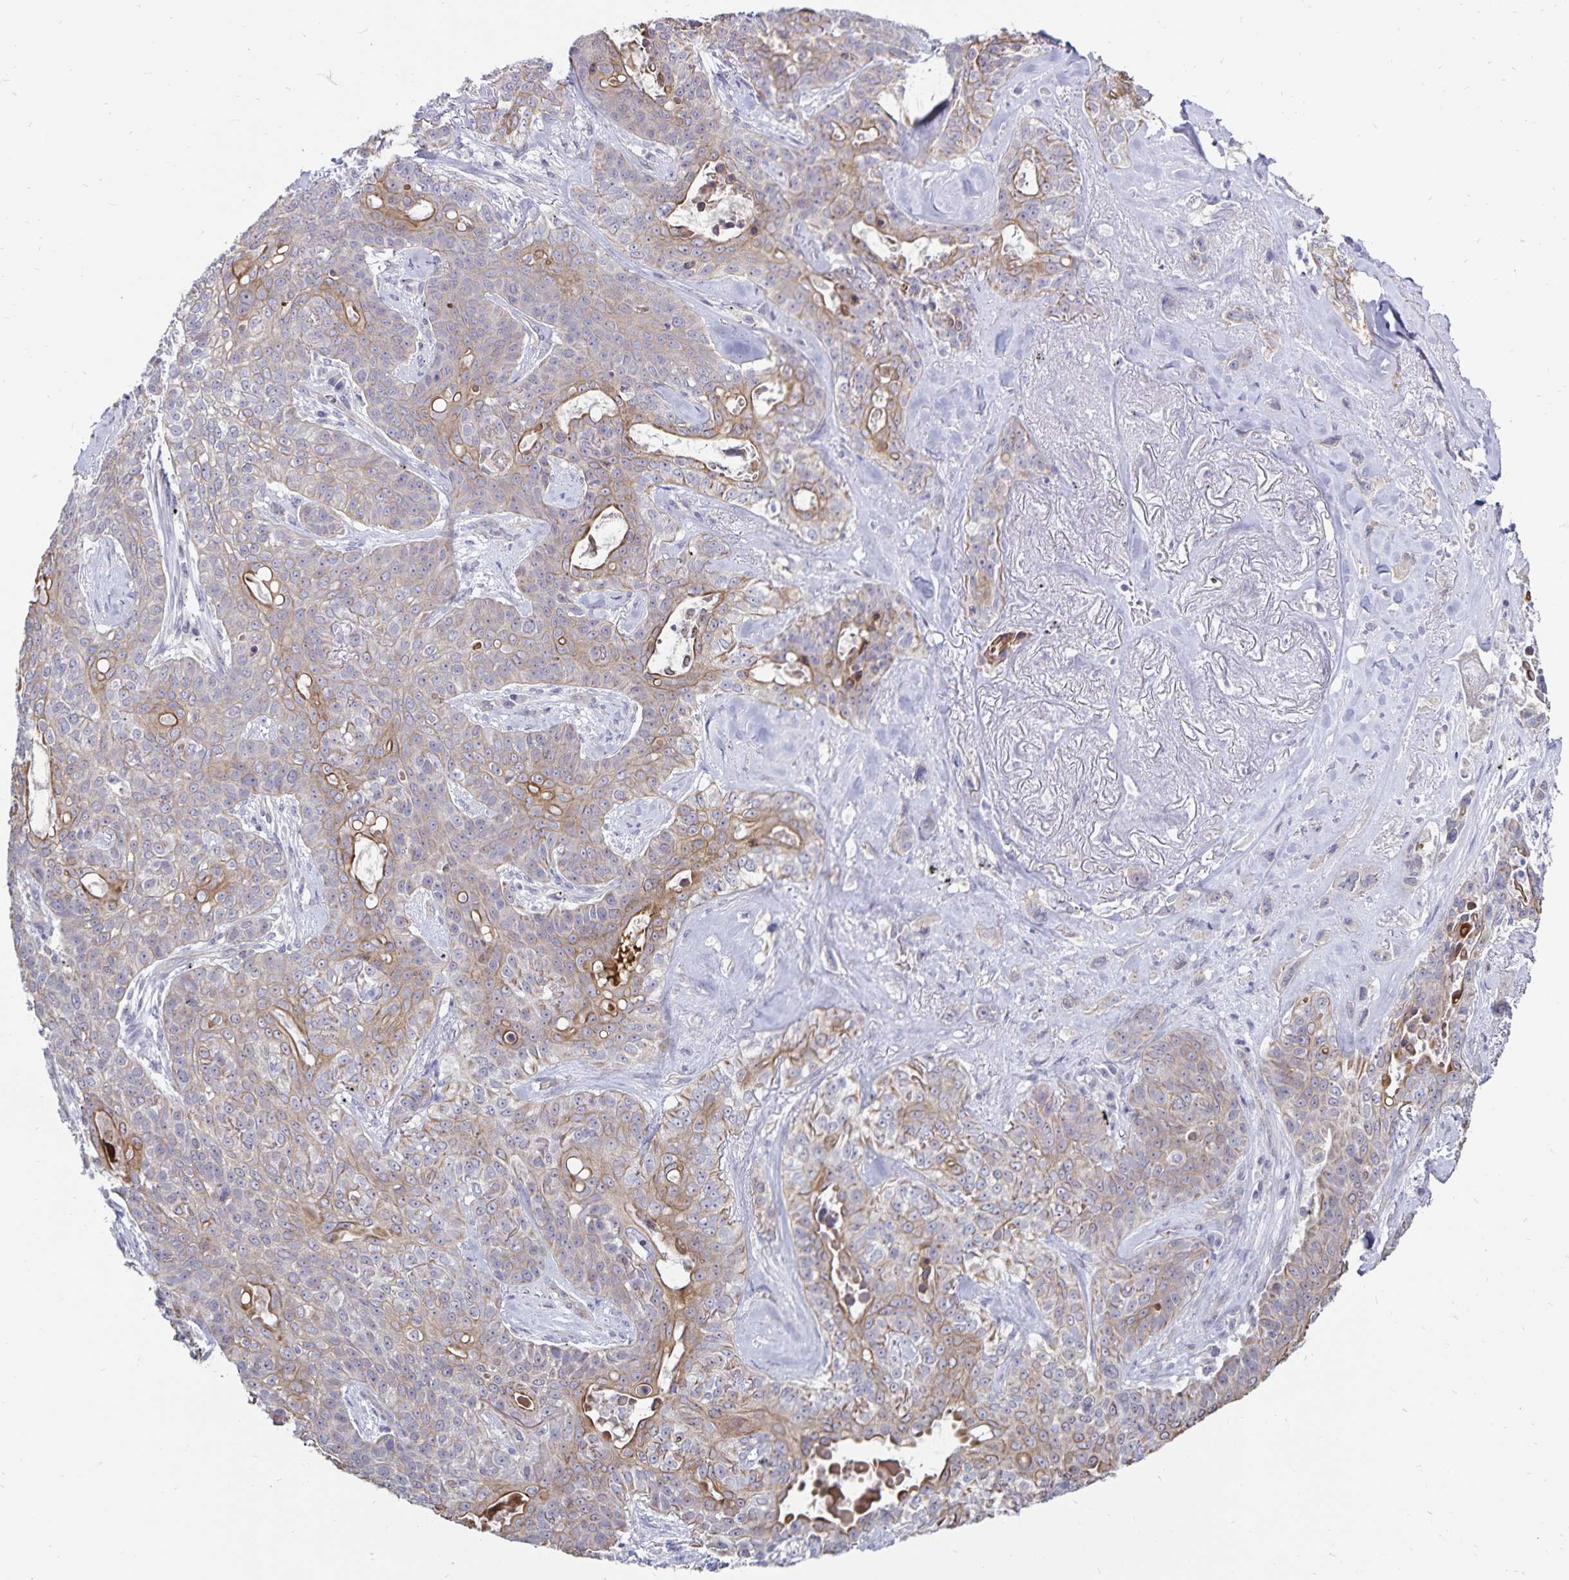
{"staining": {"intensity": "moderate", "quantity": "<25%", "location": "cytoplasmic/membranous"}, "tissue": "lung cancer", "cell_type": "Tumor cells", "image_type": "cancer", "snomed": [{"axis": "morphology", "description": "Squamous cell carcinoma, NOS"}, {"axis": "topography", "description": "Lung"}], "caption": "Human squamous cell carcinoma (lung) stained for a protein (brown) demonstrates moderate cytoplasmic/membranous positive expression in about <25% of tumor cells.", "gene": "CDKN2B", "patient": {"sex": "female", "age": 70}}